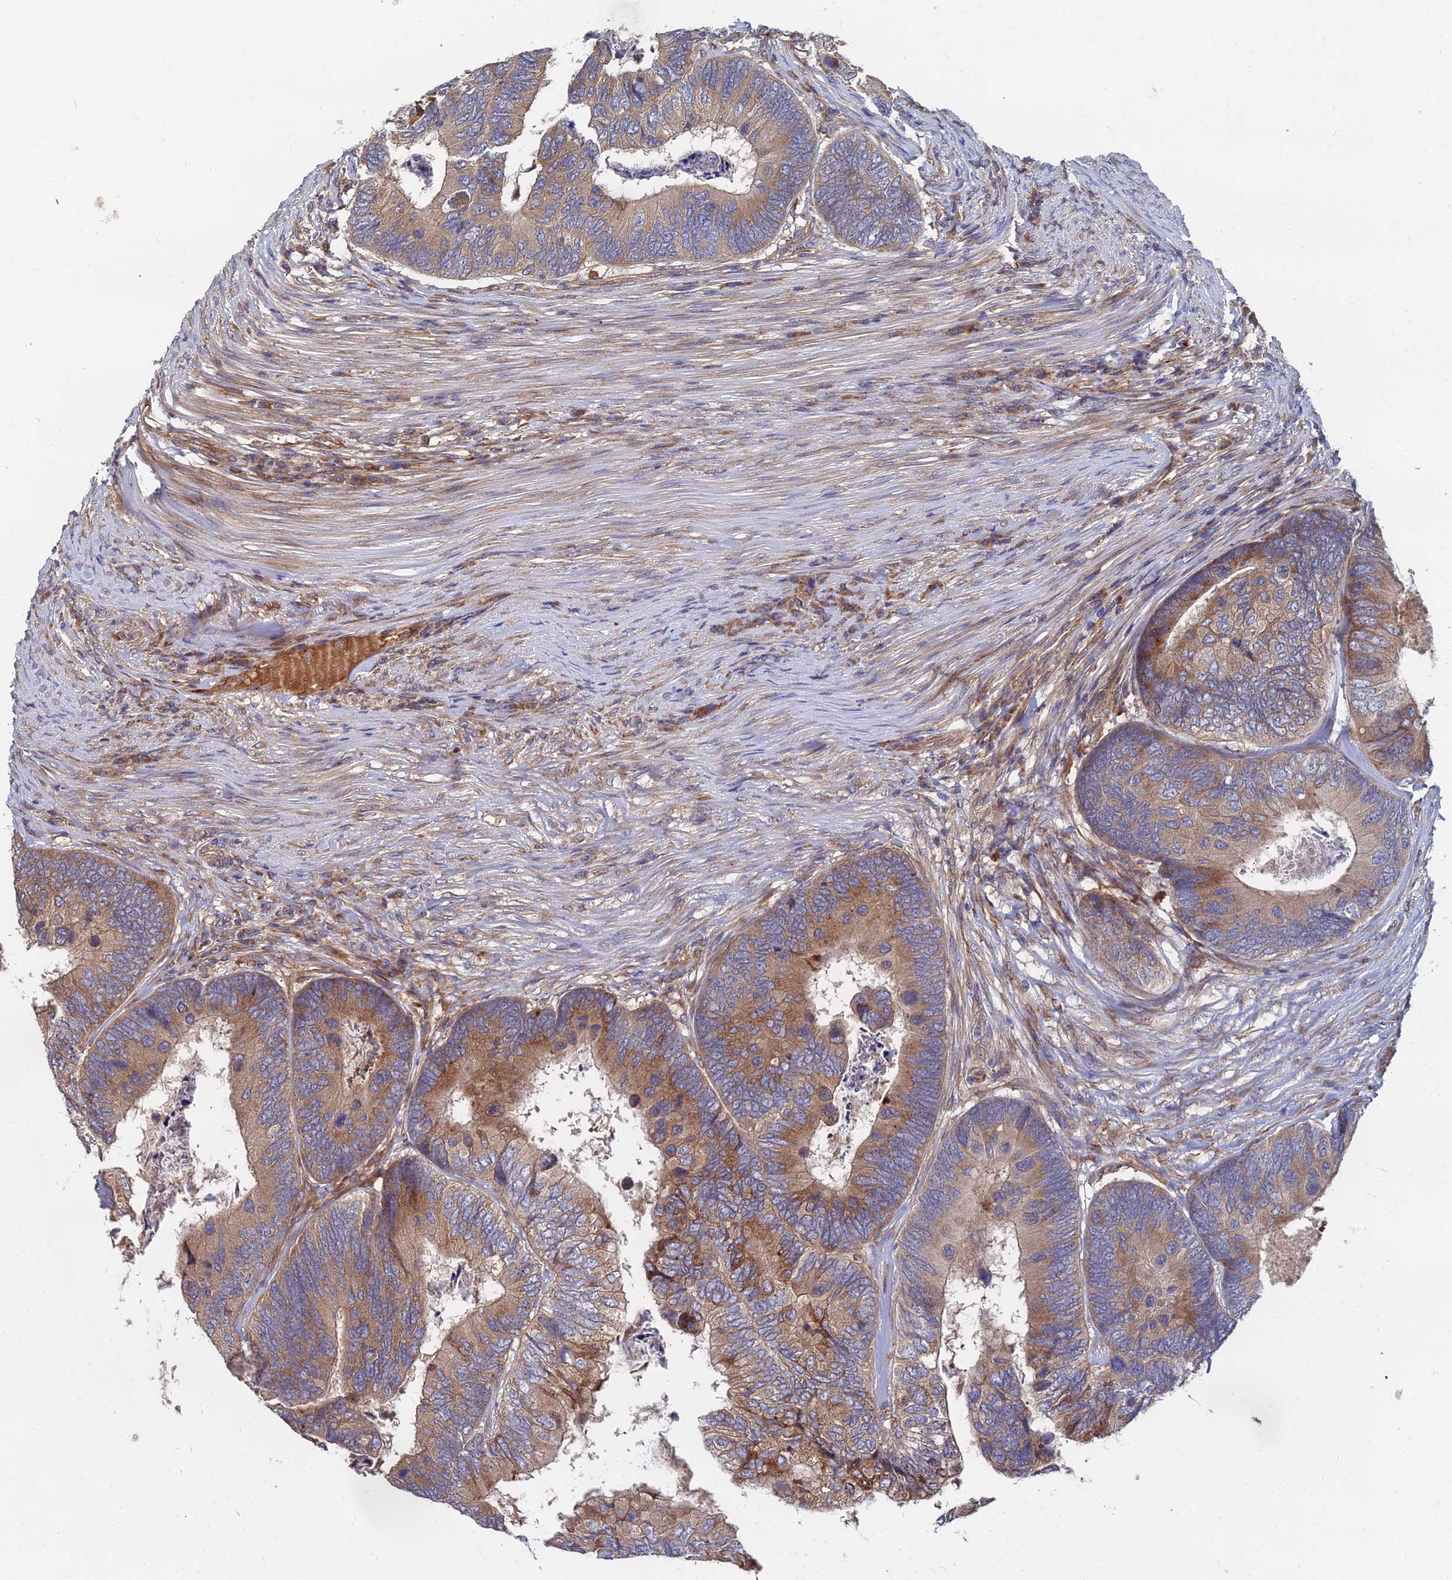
{"staining": {"intensity": "moderate", "quantity": ">75%", "location": "cytoplasmic/membranous"}, "tissue": "colorectal cancer", "cell_type": "Tumor cells", "image_type": "cancer", "snomed": [{"axis": "morphology", "description": "Adenocarcinoma, NOS"}, {"axis": "topography", "description": "Colon"}], "caption": "Moderate cytoplasmic/membranous protein positivity is present in approximately >75% of tumor cells in colorectal adenocarcinoma. (DAB = brown stain, brightfield microscopy at high magnification).", "gene": "CCZ1", "patient": {"sex": "female", "age": 67}}